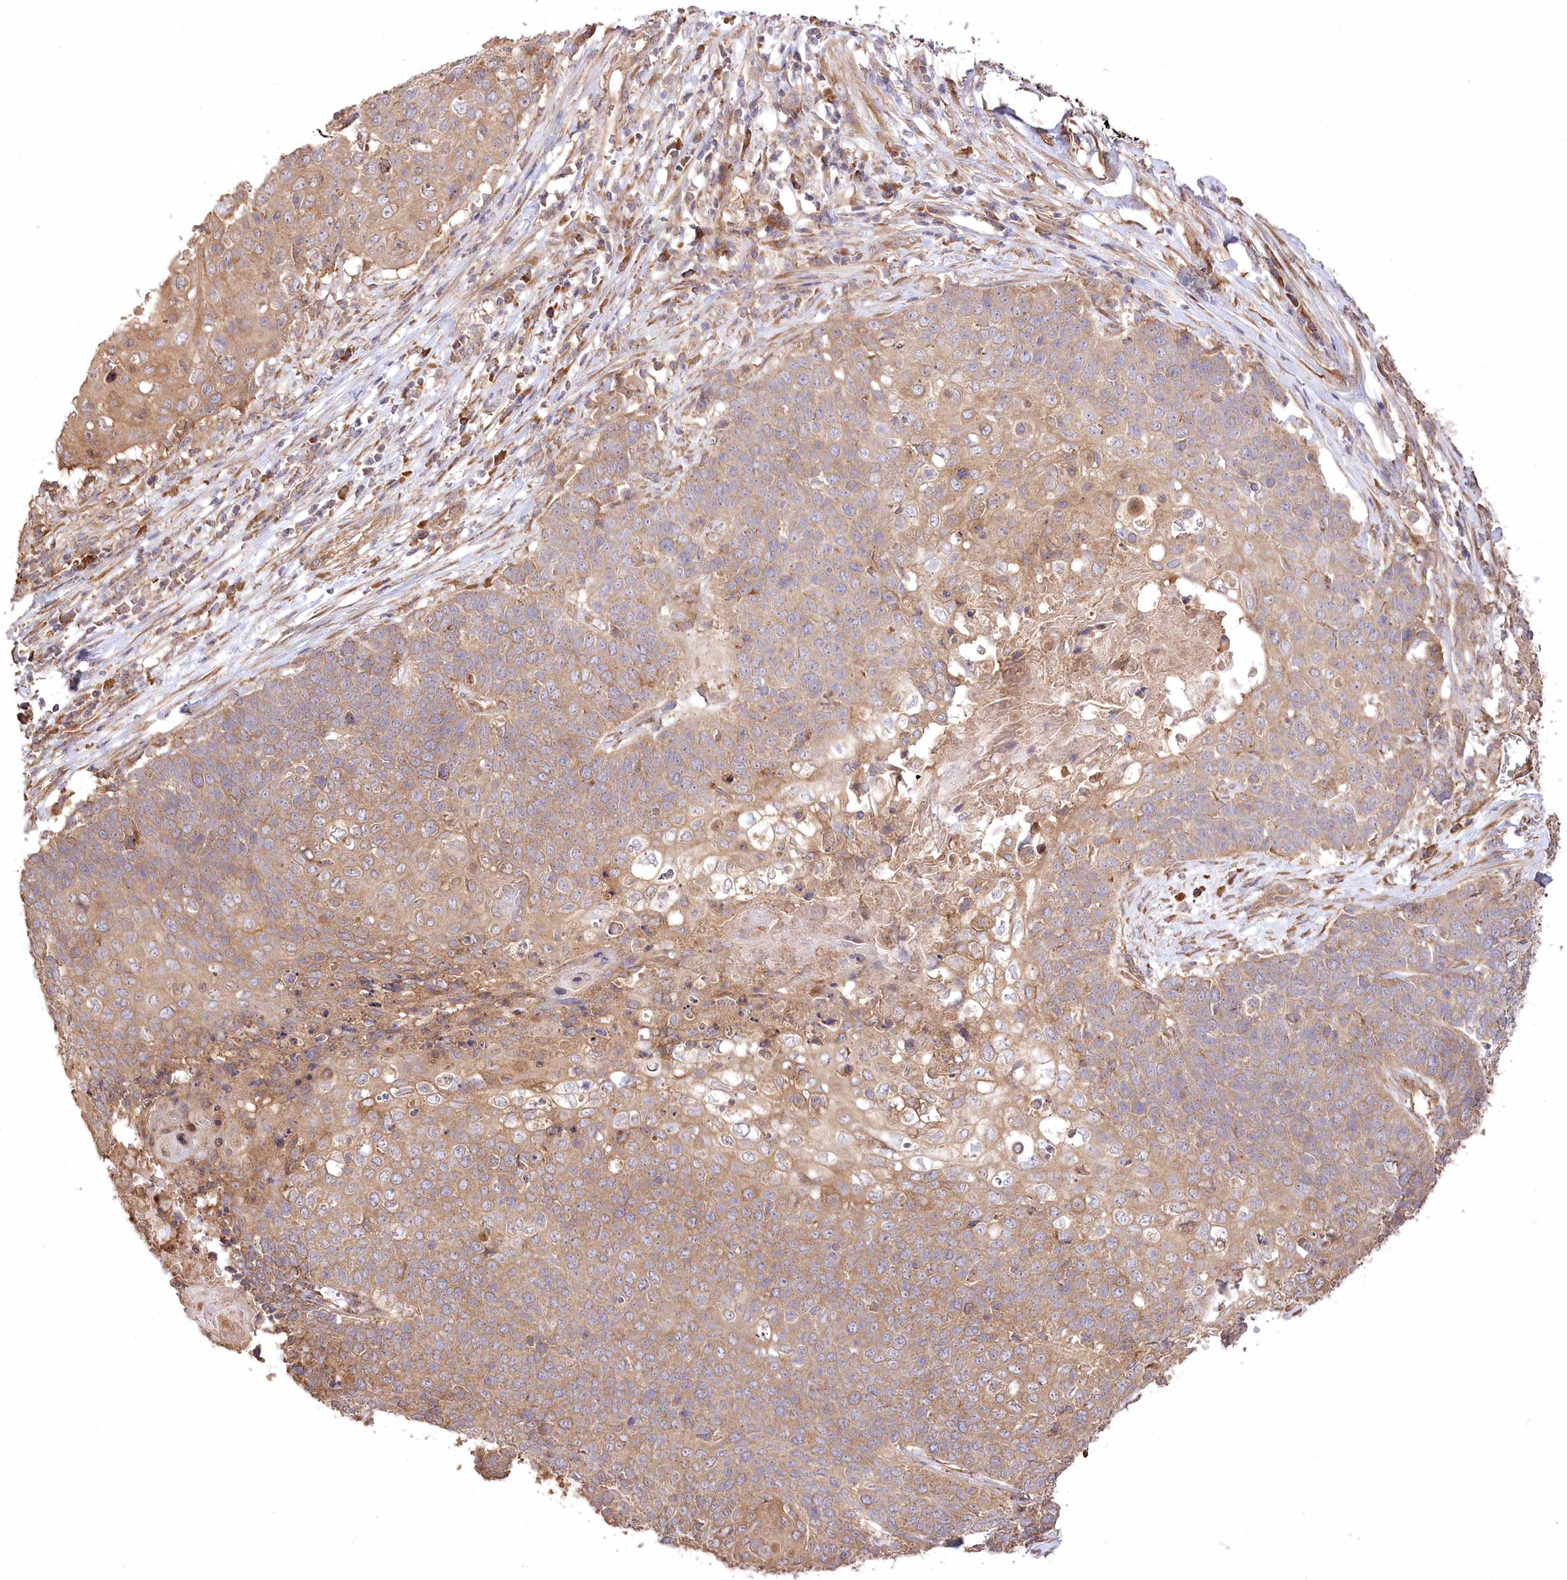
{"staining": {"intensity": "moderate", "quantity": ">75%", "location": "cytoplasmic/membranous"}, "tissue": "cervical cancer", "cell_type": "Tumor cells", "image_type": "cancer", "snomed": [{"axis": "morphology", "description": "Squamous cell carcinoma, NOS"}, {"axis": "topography", "description": "Cervix"}], "caption": "Cervical cancer tissue shows moderate cytoplasmic/membranous staining in about >75% of tumor cells, visualized by immunohistochemistry. The staining was performed using DAB, with brown indicating positive protein expression. Nuclei are stained blue with hematoxylin.", "gene": "PRSS53", "patient": {"sex": "female", "age": 39}}